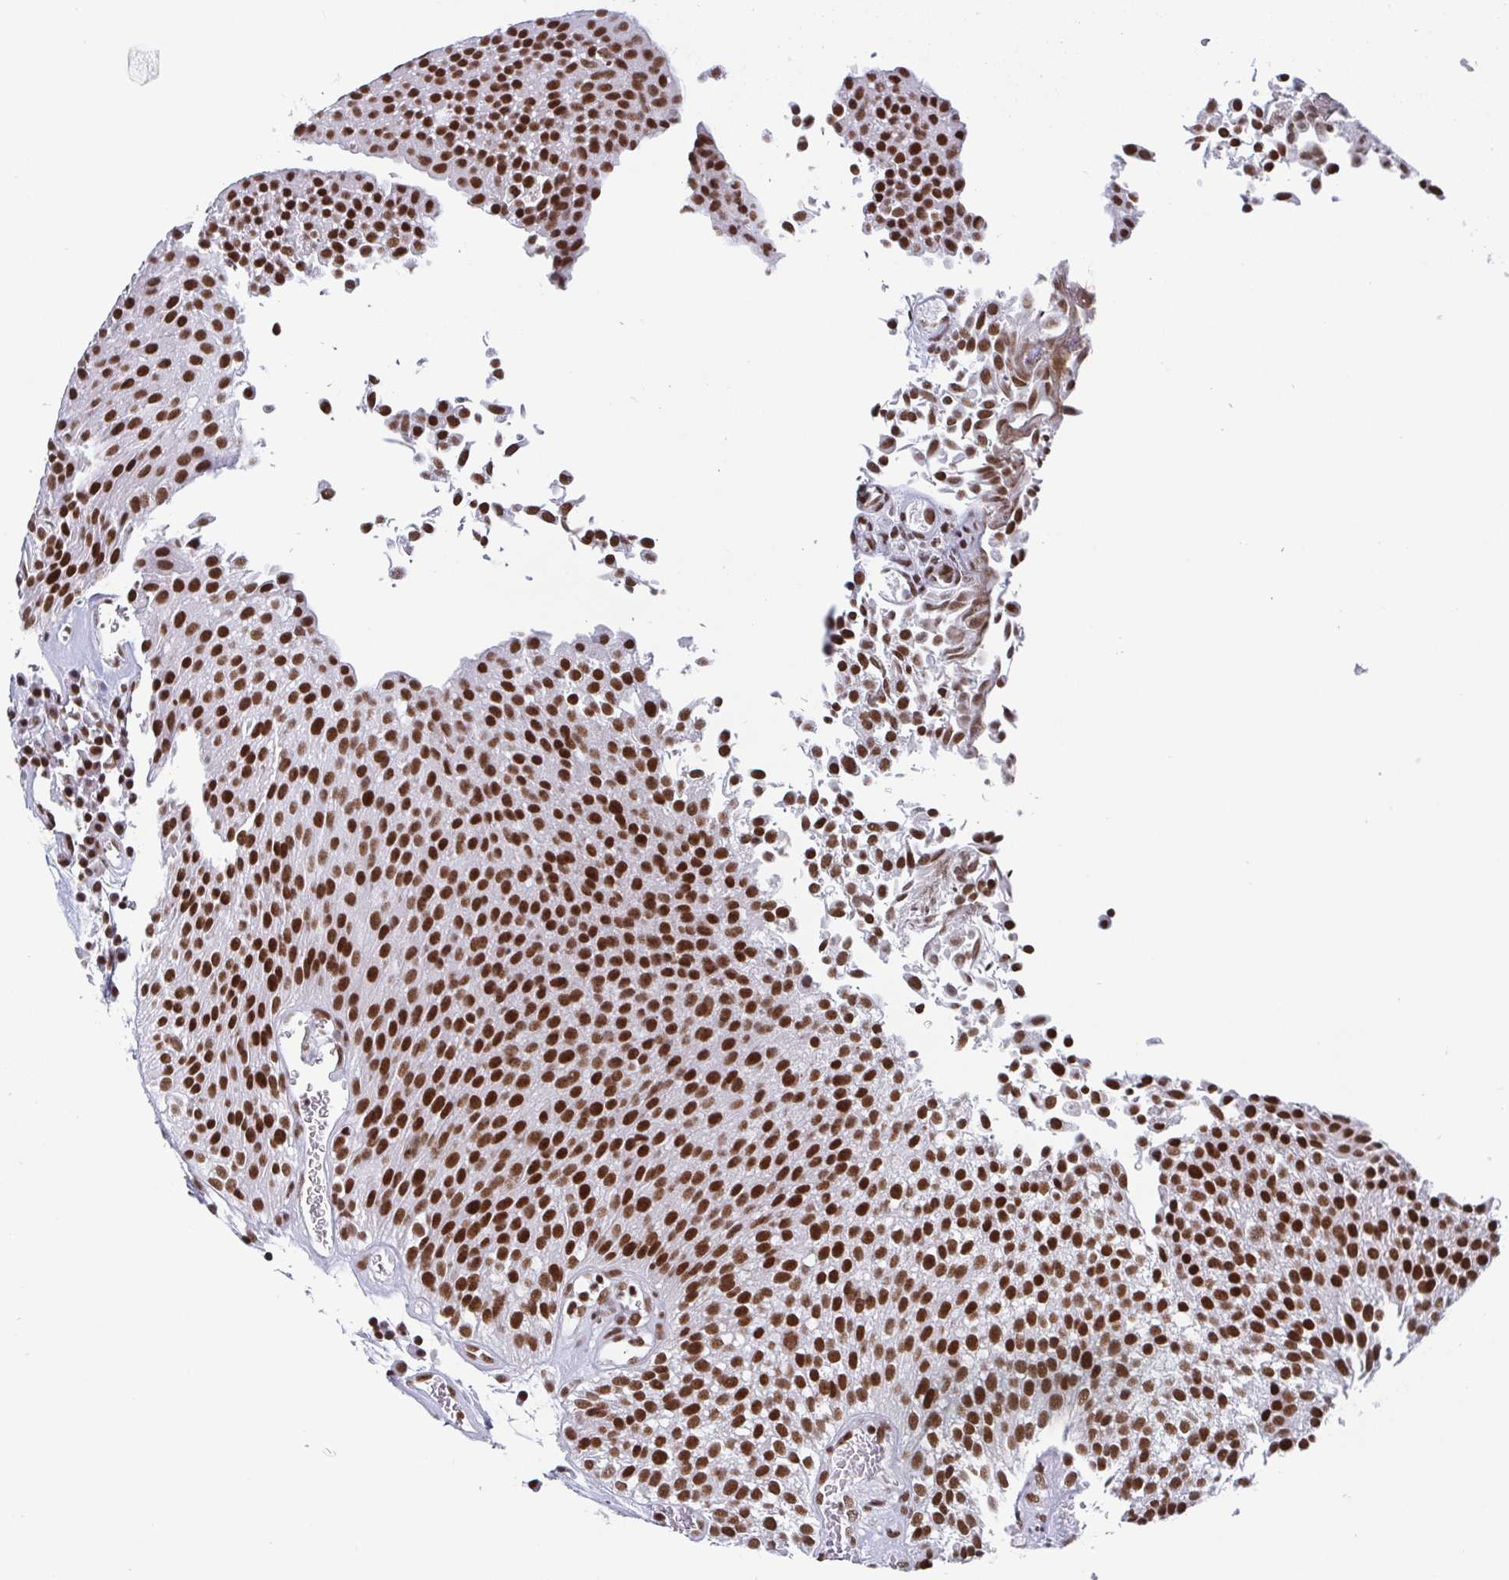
{"staining": {"intensity": "strong", "quantity": ">75%", "location": "nuclear"}, "tissue": "urothelial cancer", "cell_type": "Tumor cells", "image_type": "cancer", "snomed": [{"axis": "morphology", "description": "Urothelial carcinoma, Low grade"}, {"axis": "topography", "description": "Urinary bladder"}], "caption": "This histopathology image displays immunohistochemistry staining of urothelial cancer, with high strong nuclear positivity in about >75% of tumor cells.", "gene": "CTCF", "patient": {"sex": "female", "age": 79}}